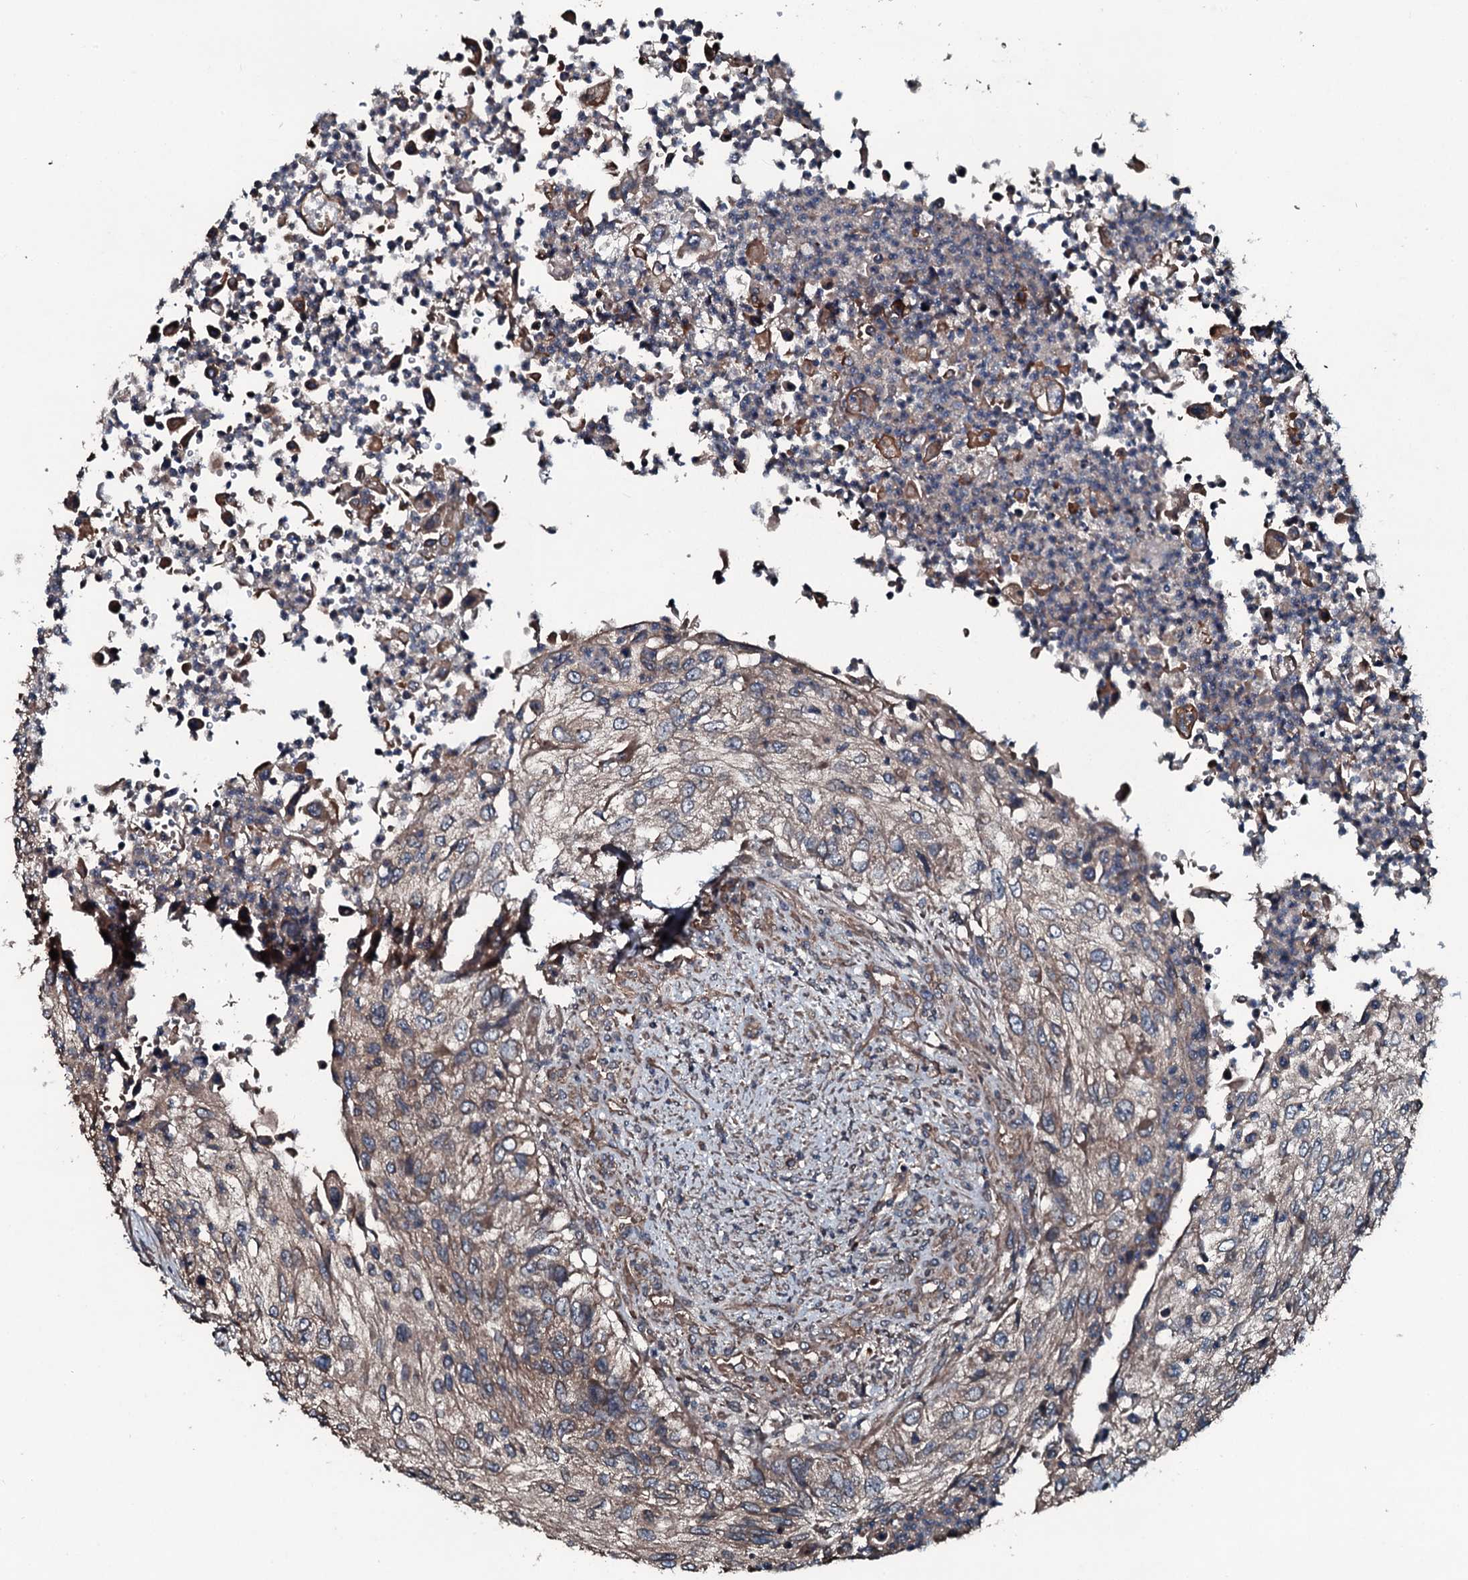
{"staining": {"intensity": "moderate", "quantity": "25%-75%", "location": "cytoplasmic/membranous"}, "tissue": "urothelial cancer", "cell_type": "Tumor cells", "image_type": "cancer", "snomed": [{"axis": "morphology", "description": "Urothelial carcinoma, High grade"}, {"axis": "topography", "description": "Urinary bladder"}], "caption": "Urothelial cancer was stained to show a protein in brown. There is medium levels of moderate cytoplasmic/membranous expression in about 25%-75% of tumor cells.", "gene": "AARS1", "patient": {"sex": "female", "age": 60}}